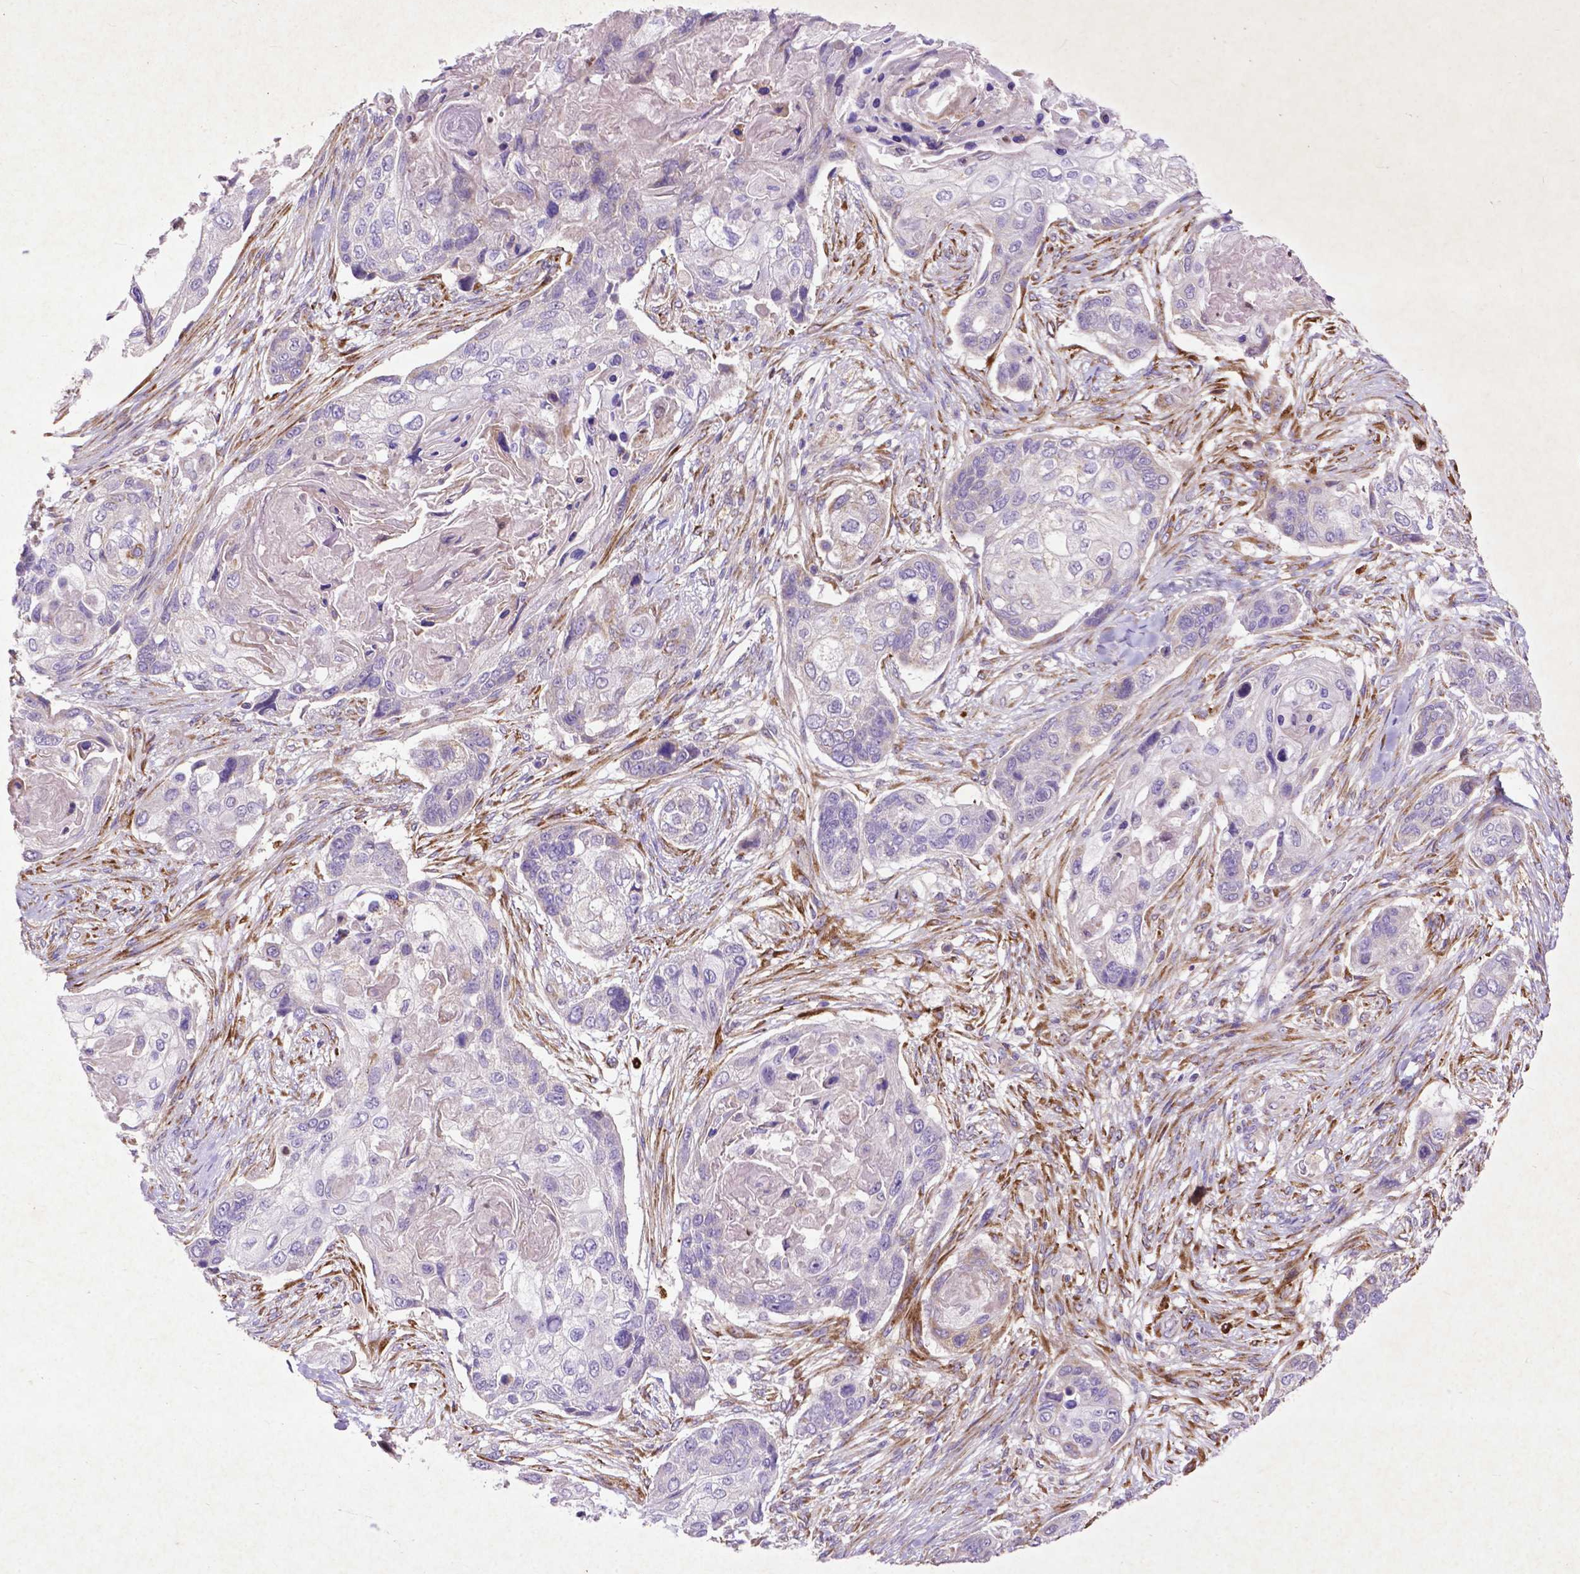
{"staining": {"intensity": "negative", "quantity": "none", "location": "none"}, "tissue": "lung cancer", "cell_type": "Tumor cells", "image_type": "cancer", "snomed": [{"axis": "morphology", "description": "Squamous cell carcinoma, NOS"}, {"axis": "topography", "description": "Lung"}], "caption": "Lung cancer (squamous cell carcinoma) was stained to show a protein in brown. There is no significant positivity in tumor cells.", "gene": "THEGL", "patient": {"sex": "male", "age": 69}}